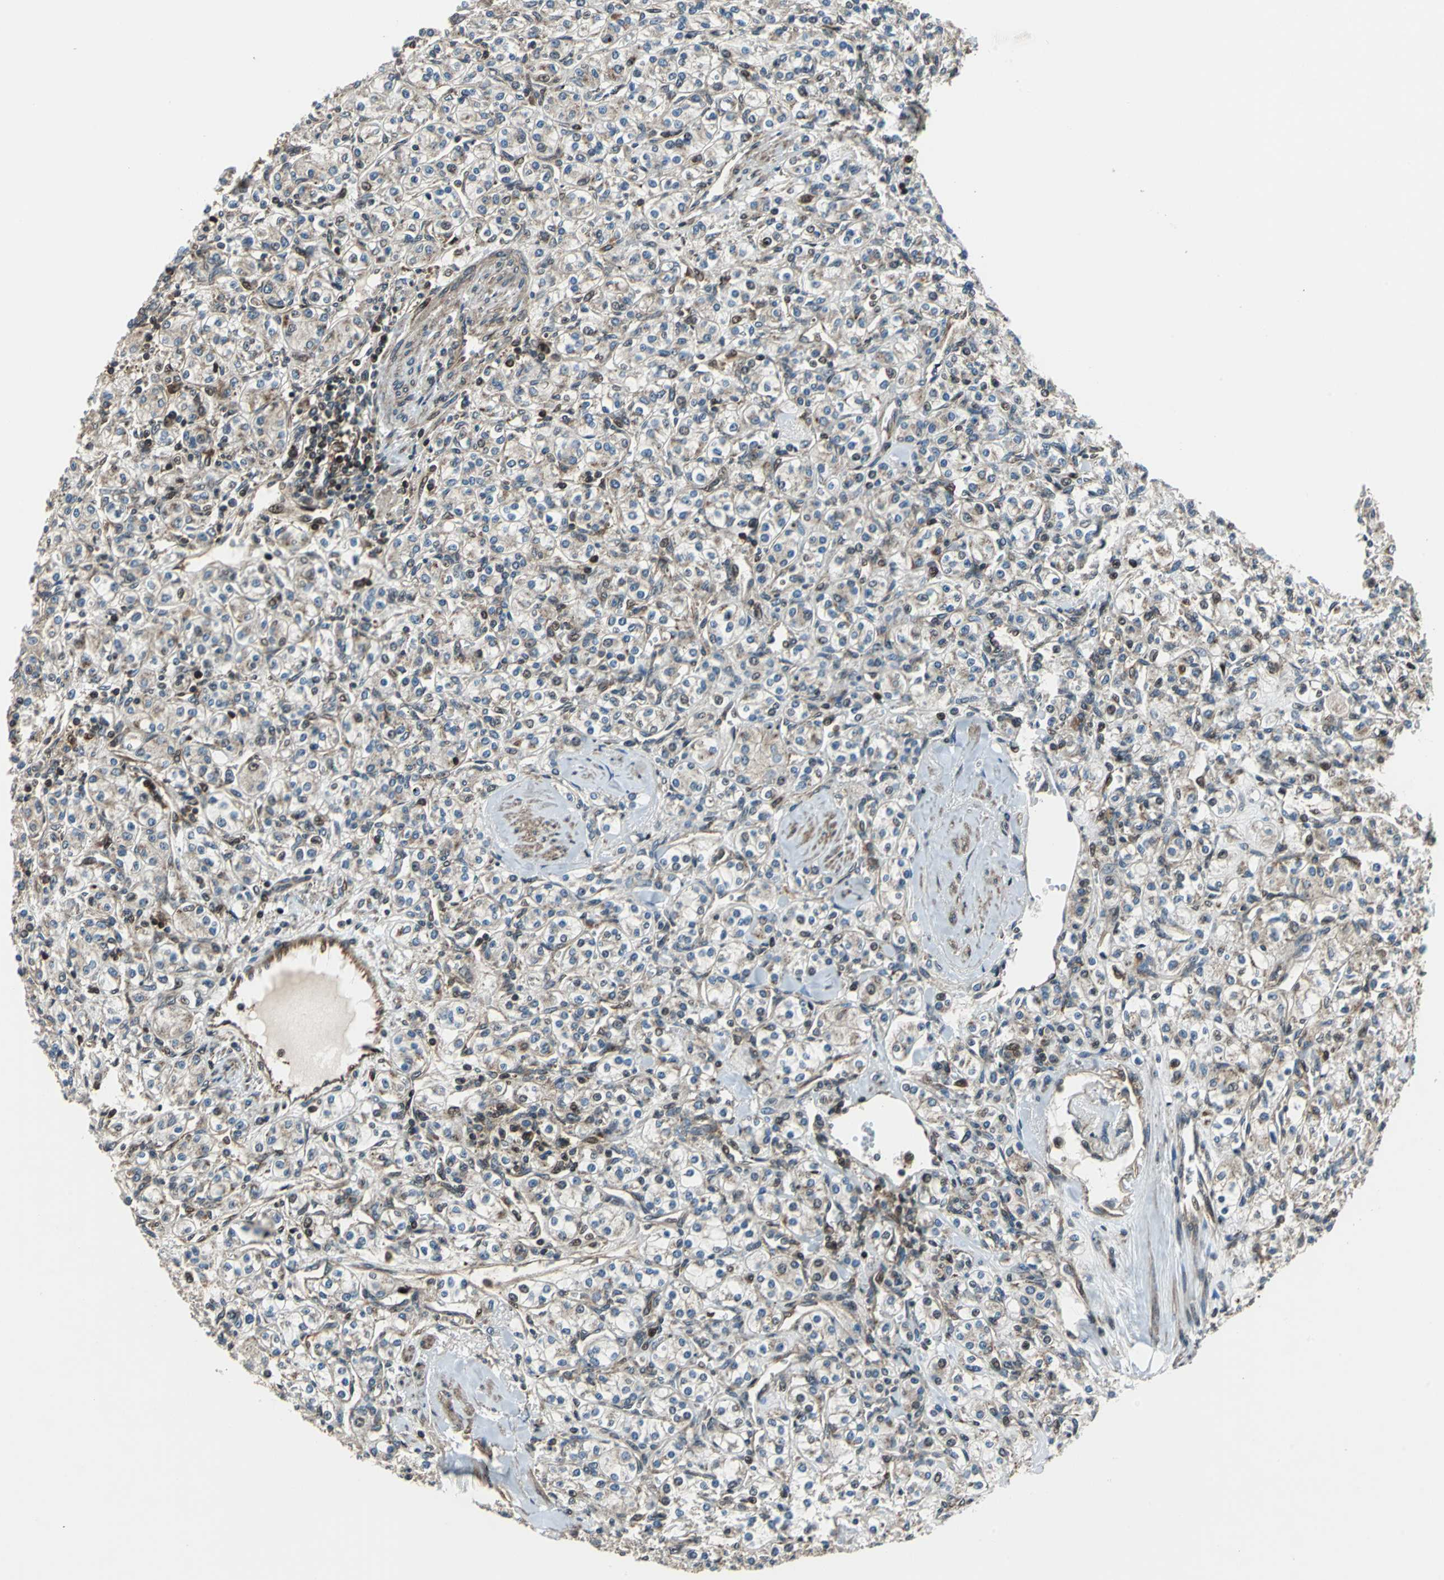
{"staining": {"intensity": "moderate", "quantity": "<25%", "location": "cytoplasmic/membranous,nuclear"}, "tissue": "renal cancer", "cell_type": "Tumor cells", "image_type": "cancer", "snomed": [{"axis": "morphology", "description": "Adenocarcinoma, NOS"}, {"axis": "topography", "description": "Kidney"}], "caption": "Moderate cytoplasmic/membranous and nuclear expression is seen in approximately <25% of tumor cells in renal adenocarcinoma.", "gene": "AATF", "patient": {"sex": "male", "age": 77}}